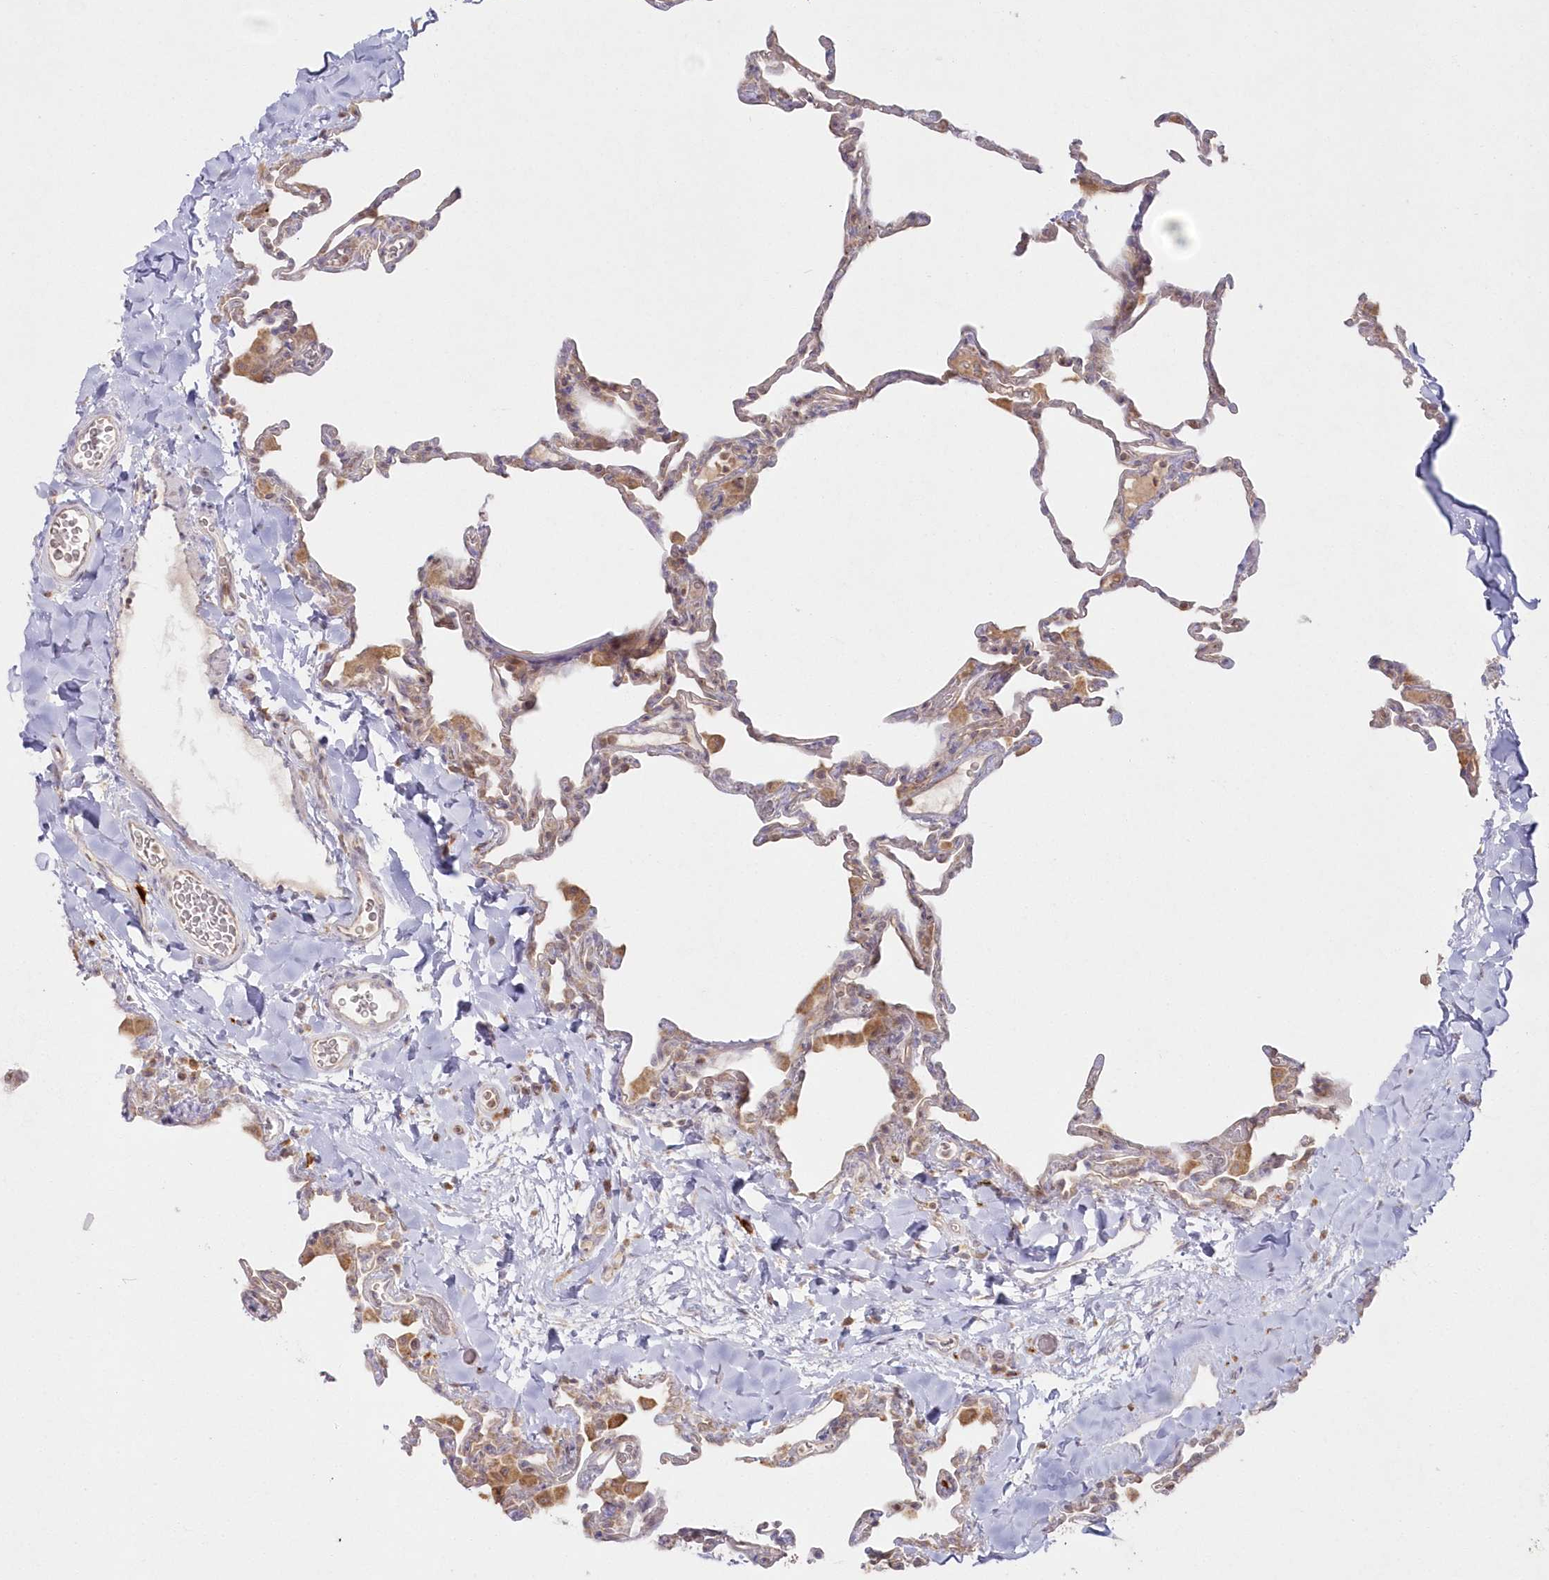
{"staining": {"intensity": "weak", "quantity": "25%-75%", "location": "cytoplasmic/membranous"}, "tissue": "lung", "cell_type": "Alveolar cells", "image_type": "normal", "snomed": [{"axis": "morphology", "description": "Normal tissue, NOS"}, {"axis": "topography", "description": "Lung"}], "caption": "A brown stain highlights weak cytoplasmic/membranous staining of a protein in alveolar cells of normal human lung. (DAB IHC with brightfield microscopy, high magnification).", "gene": "ARSB", "patient": {"sex": "male", "age": 20}}